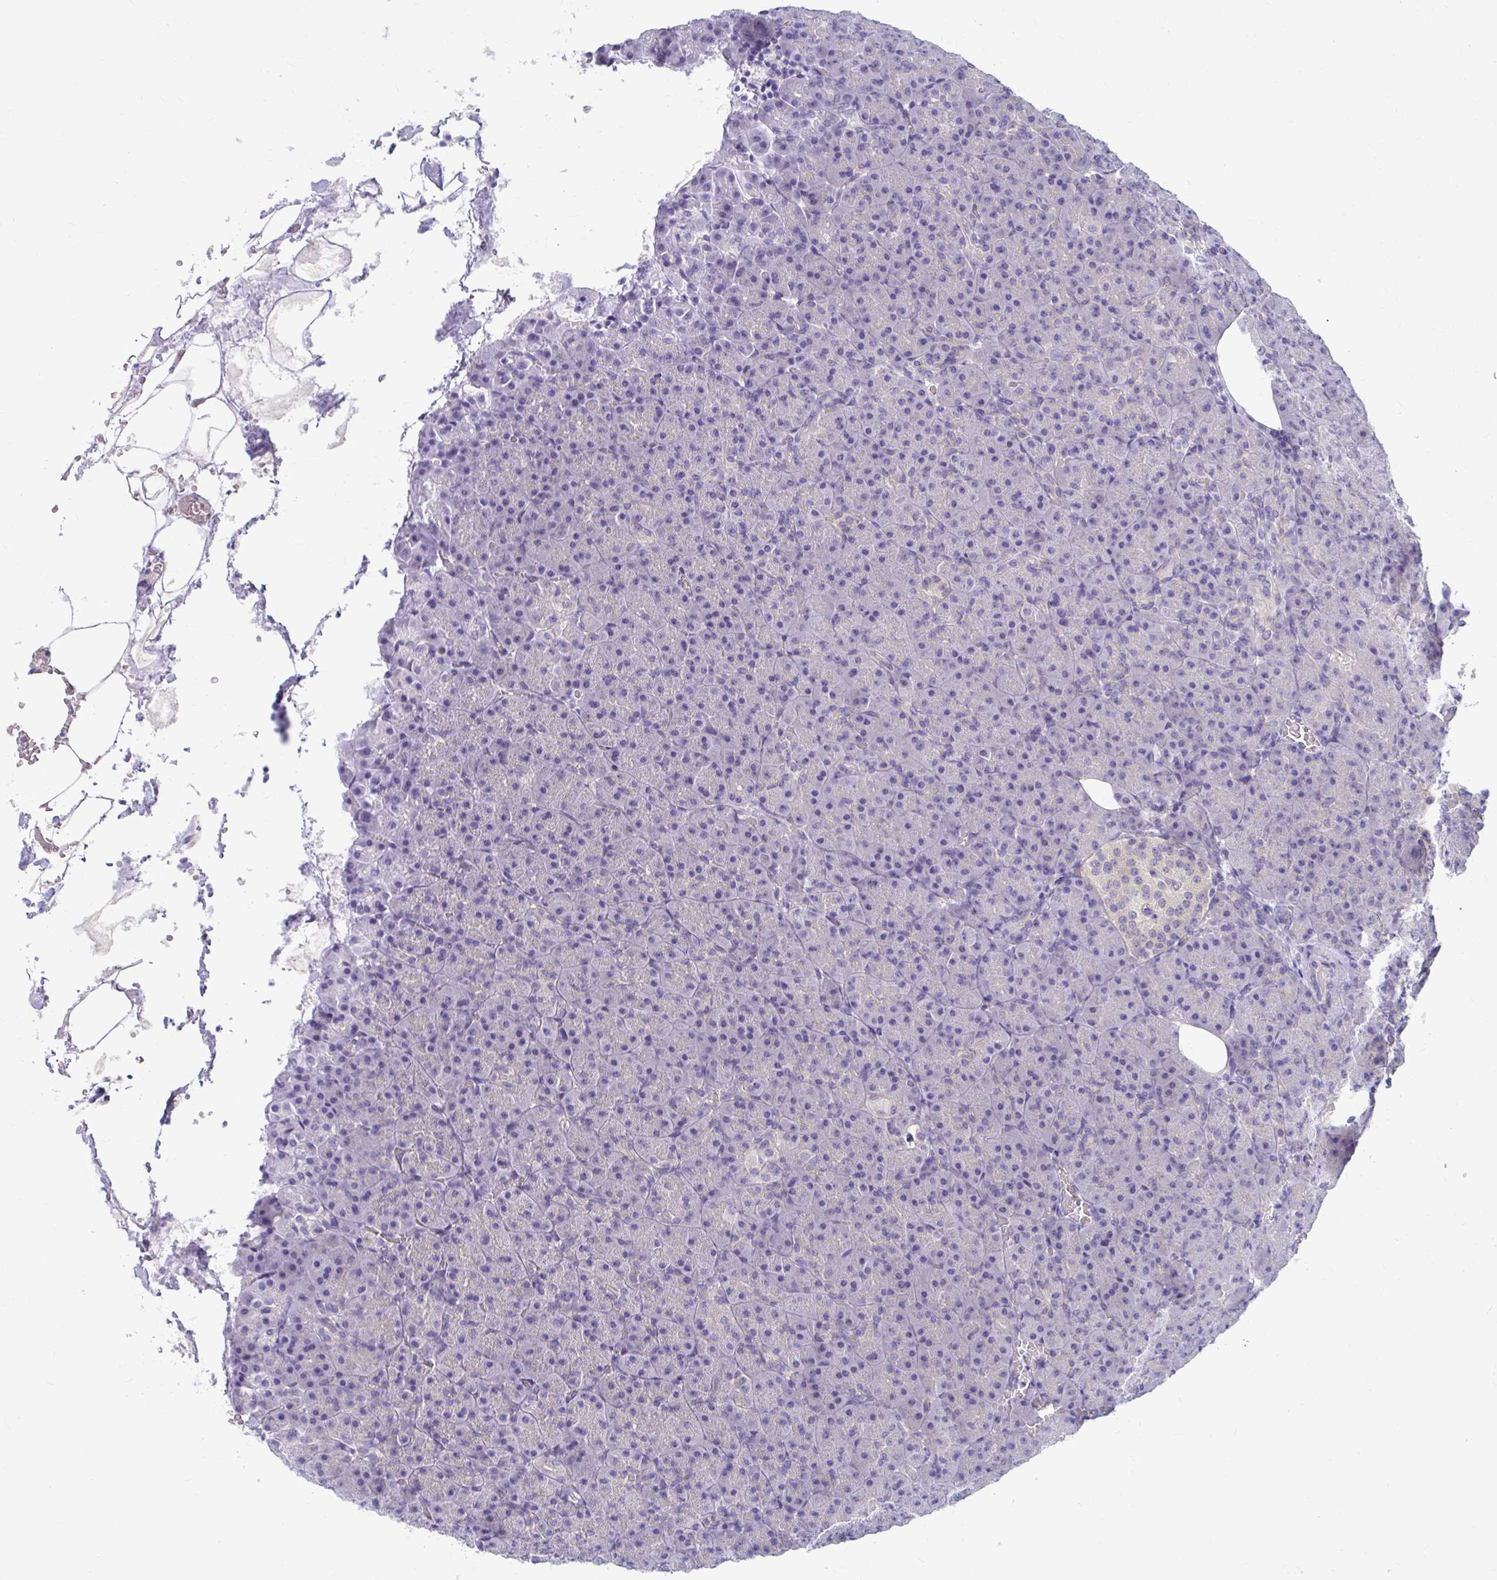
{"staining": {"intensity": "negative", "quantity": "none", "location": "none"}, "tissue": "pancreas", "cell_type": "Exocrine glandular cells", "image_type": "normal", "snomed": [{"axis": "morphology", "description": "Normal tissue, NOS"}, {"axis": "topography", "description": "Pancreas"}], "caption": "Immunohistochemistry (IHC) image of normal pancreas: pancreas stained with DAB demonstrates no significant protein positivity in exocrine glandular cells.", "gene": "C19orf81", "patient": {"sex": "female", "age": 74}}